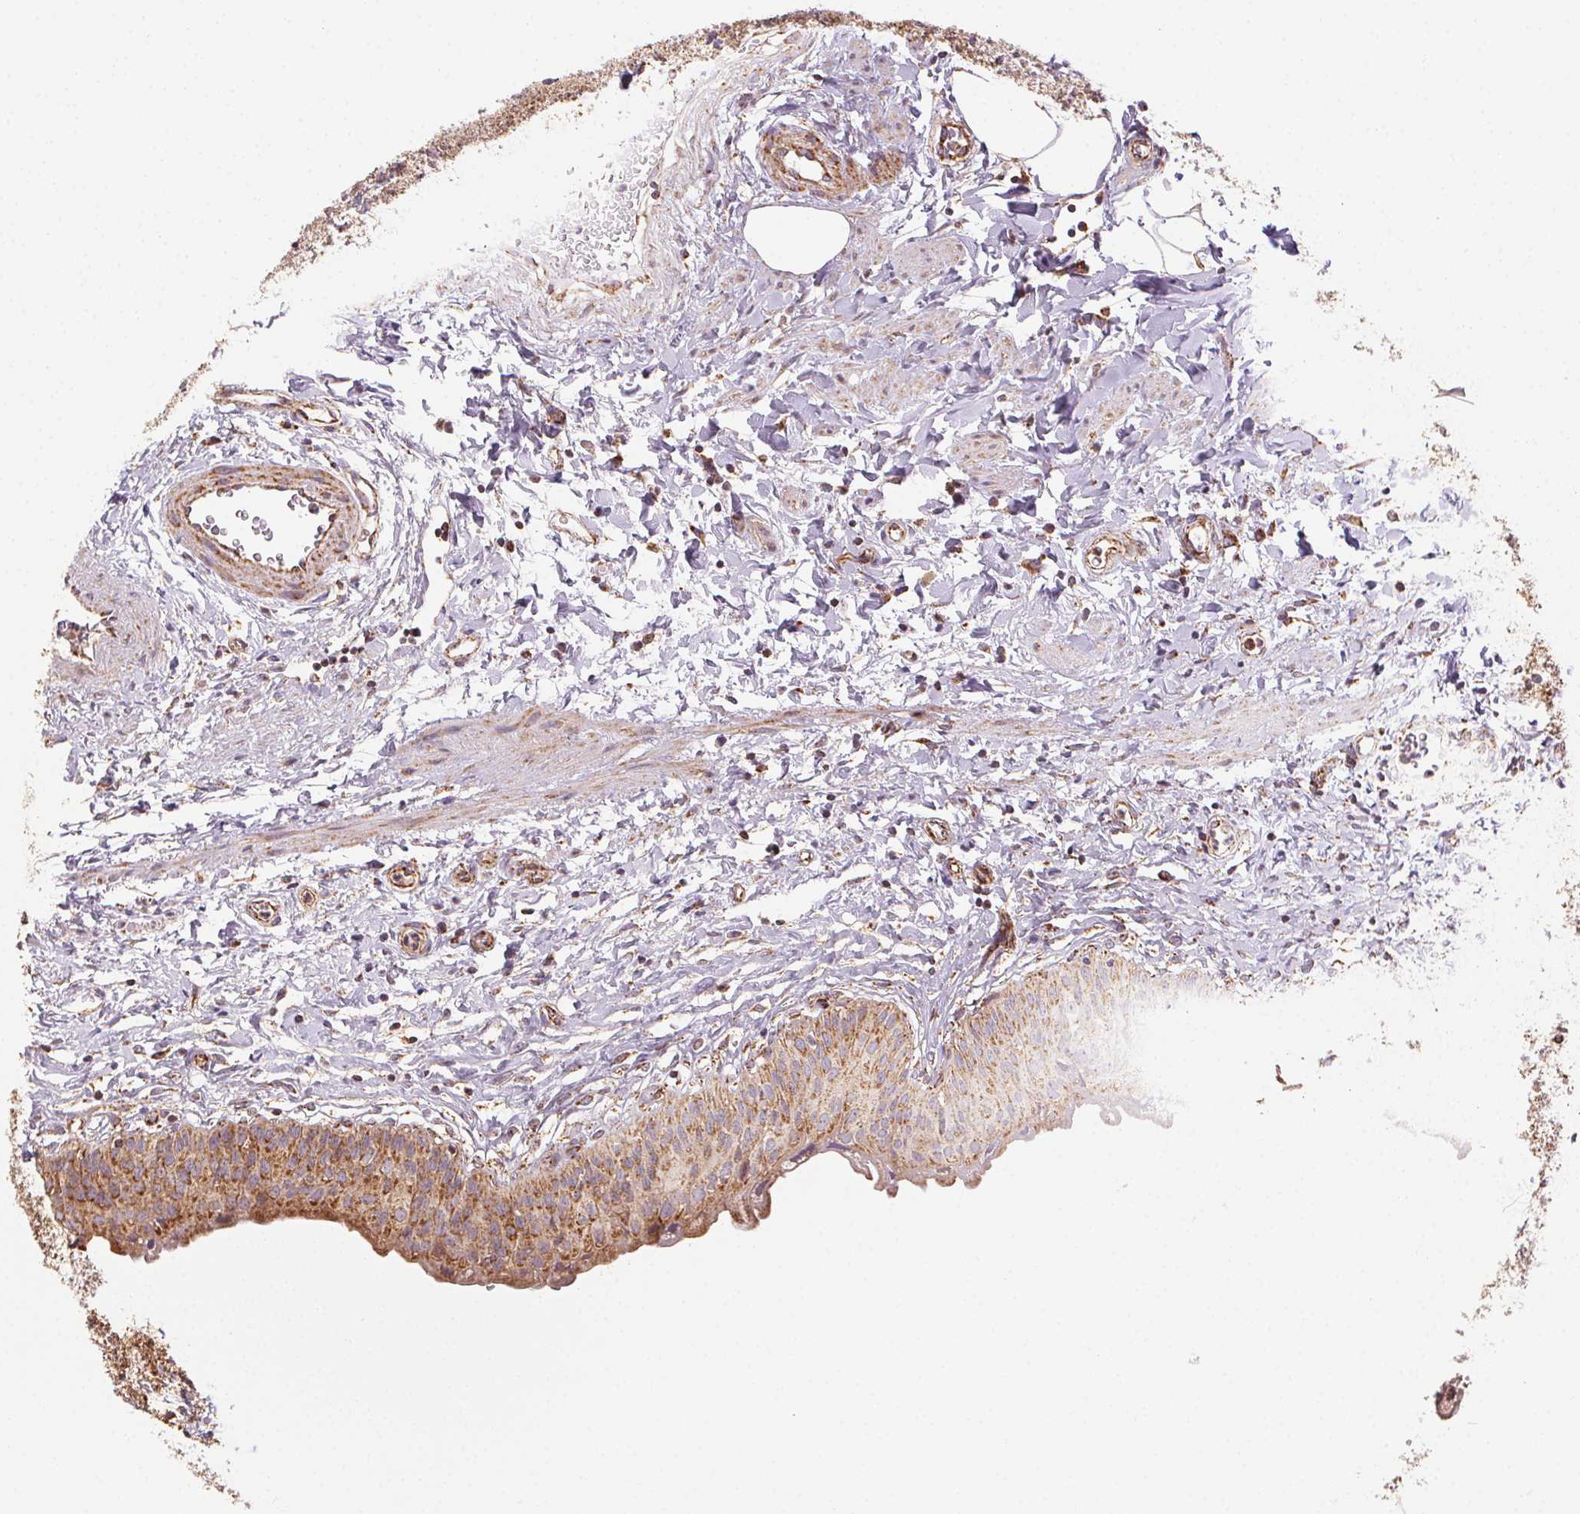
{"staining": {"intensity": "moderate", "quantity": ">75%", "location": "cytoplasmic/membranous"}, "tissue": "urinary bladder", "cell_type": "Urothelial cells", "image_type": "normal", "snomed": [{"axis": "morphology", "description": "Normal tissue, NOS"}, {"axis": "topography", "description": "Urinary bladder"}], "caption": "Moderate cytoplasmic/membranous protein expression is seen in about >75% of urothelial cells in urinary bladder. The protein is stained brown, and the nuclei are stained in blue (DAB (3,3'-diaminobenzidine) IHC with brightfield microscopy, high magnification).", "gene": "CLPB", "patient": {"sex": "male", "age": 55}}